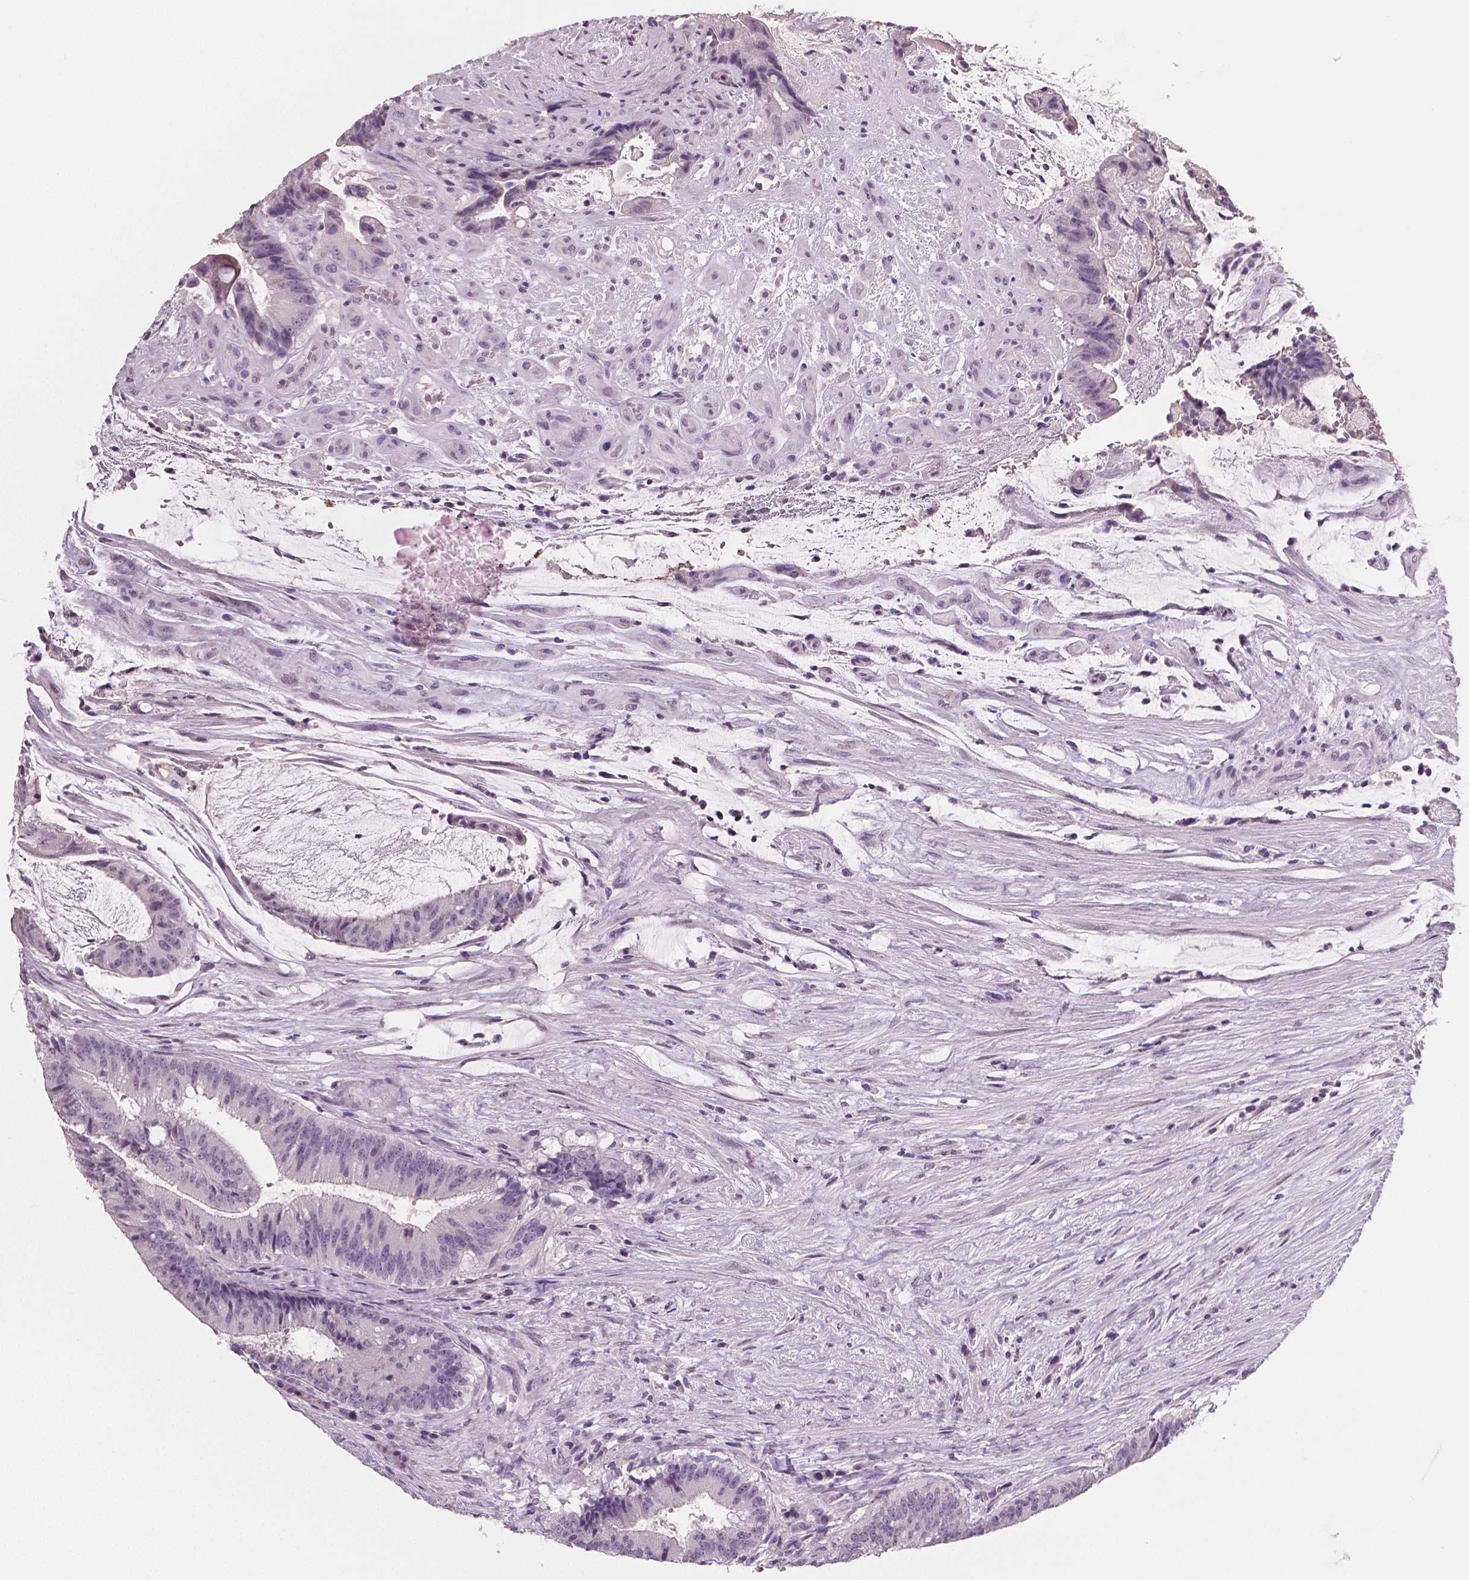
{"staining": {"intensity": "negative", "quantity": "none", "location": "none"}, "tissue": "colorectal cancer", "cell_type": "Tumor cells", "image_type": "cancer", "snomed": [{"axis": "morphology", "description": "Adenocarcinoma, NOS"}, {"axis": "topography", "description": "Colon"}], "caption": "Tumor cells show no significant protein staining in colorectal adenocarcinoma.", "gene": "NECAB1", "patient": {"sex": "female", "age": 43}}